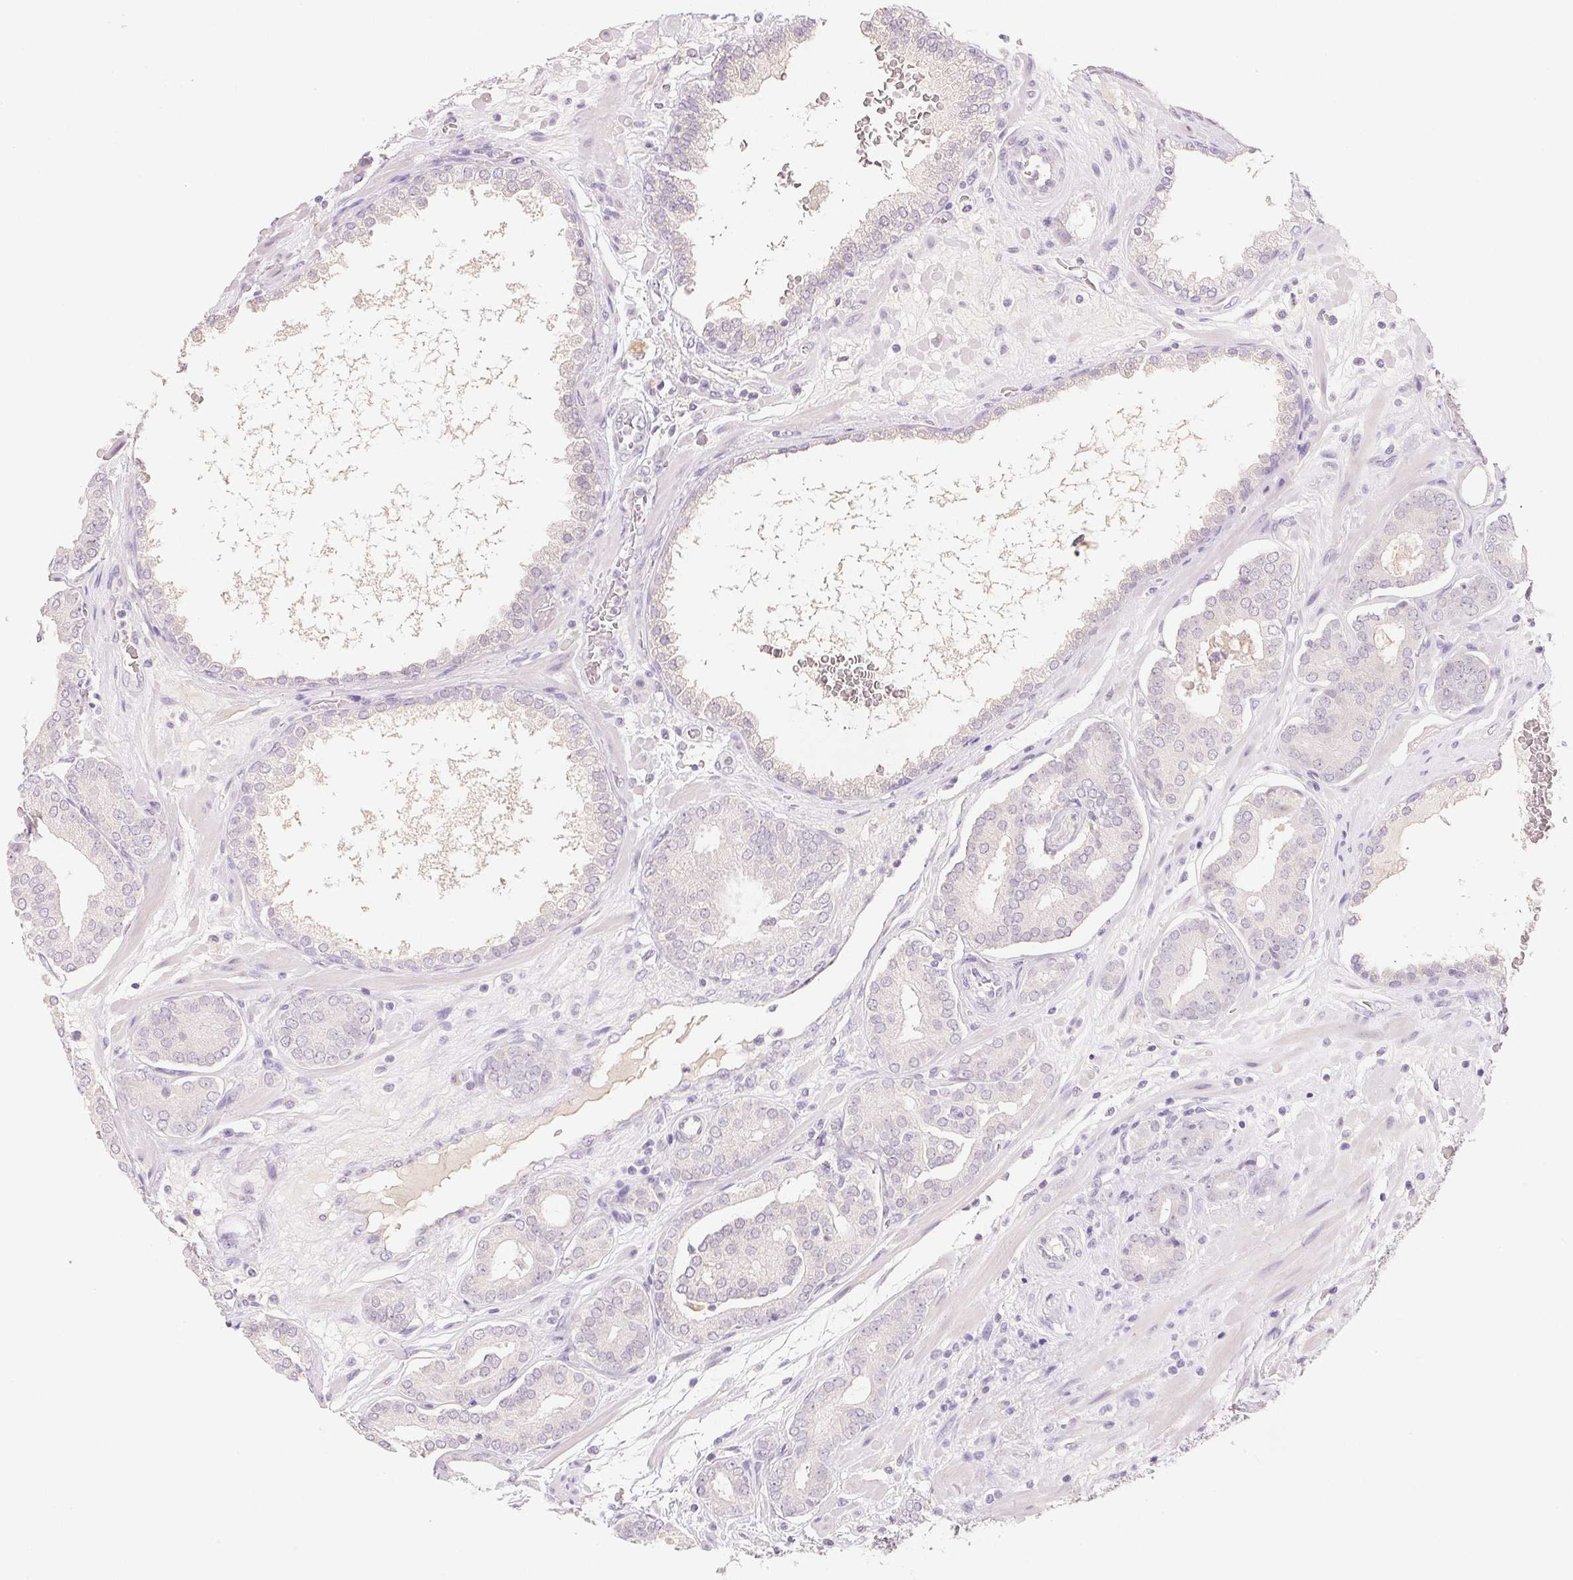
{"staining": {"intensity": "negative", "quantity": "none", "location": "none"}, "tissue": "prostate cancer", "cell_type": "Tumor cells", "image_type": "cancer", "snomed": [{"axis": "morphology", "description": "Adenocarcinoma, High grade"}, {"axis": "topography", "description": "Prostate"}], "caption": "This is an immunohistochemistry (IHC) histopathology image of human prostate cancer (high-grade adenocarcinoma). There is no expression in tumor cells.", "gene": "MCOLN3", "patient": {"sex": "male", "age": 66}}